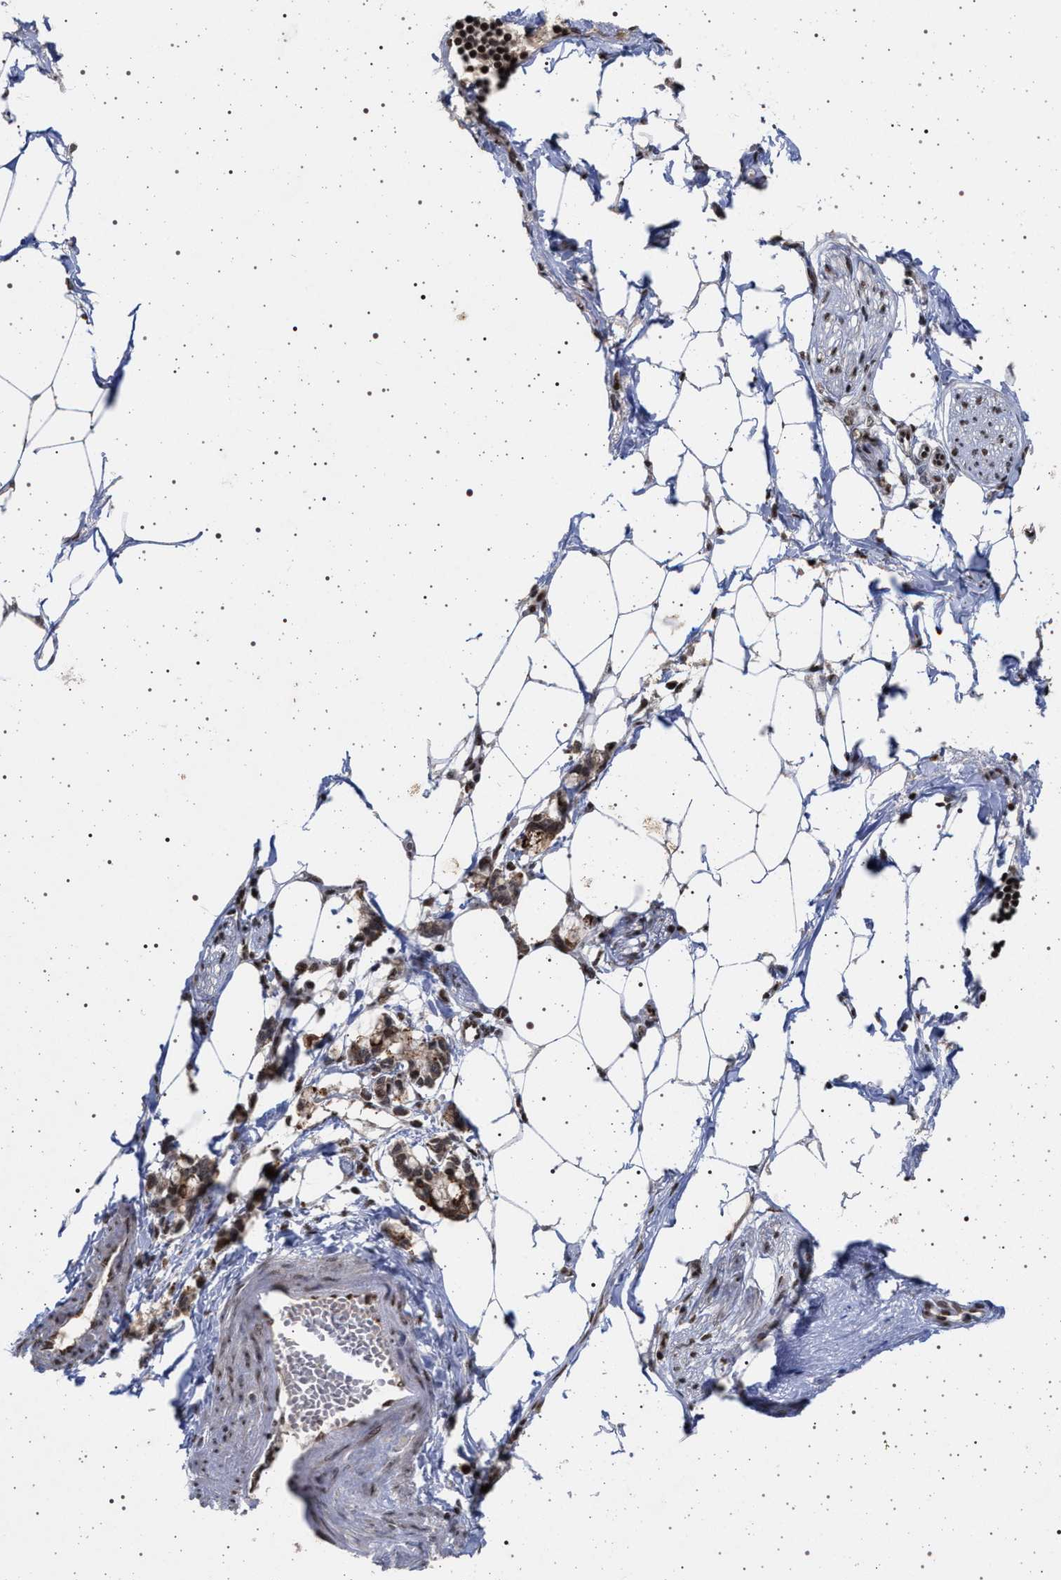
{"staining": {"intensity": "moderate", "quantity": ">75%", "location": "nuclear"}, "tissue": "adipose tissue", "cell_type": "Adipocytes", "image_type": "normal", "snomed": [{"axis": "morphology", "description": "Normal tissue, NOS"}, {"axis": "morphology", "description": "Adenocarcinoma, NOS"}, {"axis": "topography", "description": "Colon"}, {"axis": "topography", "description": "Peripheral nerve tissue"}], "caption": "Adipose tissue stained with a brown dye demonstrates moderate nuclear positive staining in approximately >75% of adipocytes.", "gene": "PHF12", "patient": {"sex": "male", "age": 14}}